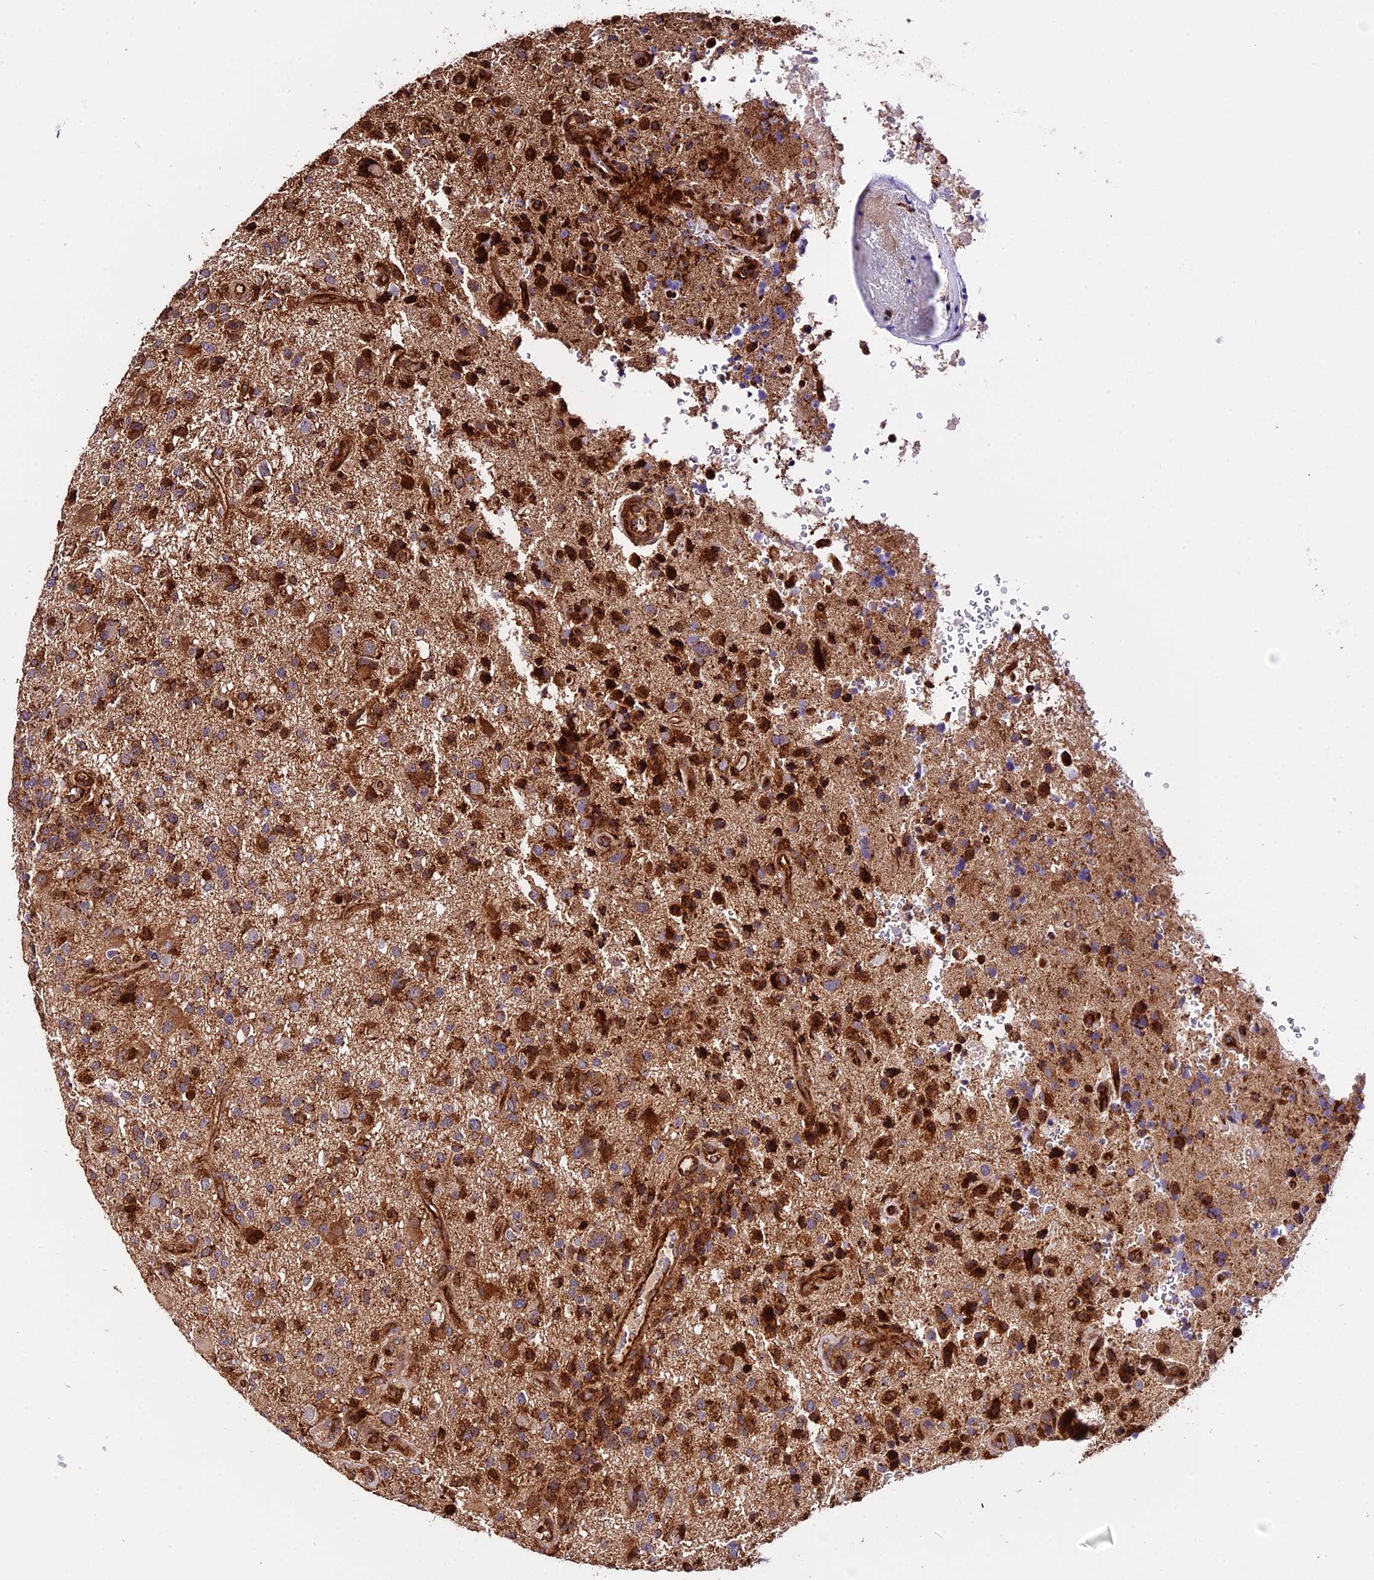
{"staining": {"intensity": "moderate", "quantity": "25%-75%", "location": "cytoplasmic/membranous"}, "tissue": "glioma", "cell_type": "Tumor cells", "image_type": "cancer", "snomed": [{"axis": "morphology", "description": "Glioma, malignant, High grade"}, {"axis": "topography", "description": "Brain"}], "caption": "Human high-grade glioma (malignant) stained with a brown dye displays moderate cytoplasmic/membranous positive expression in approximately 25%-75% of tumor cells.", "gene": "HERPUD1", "patient": {"sex": "male", "age": 47}}